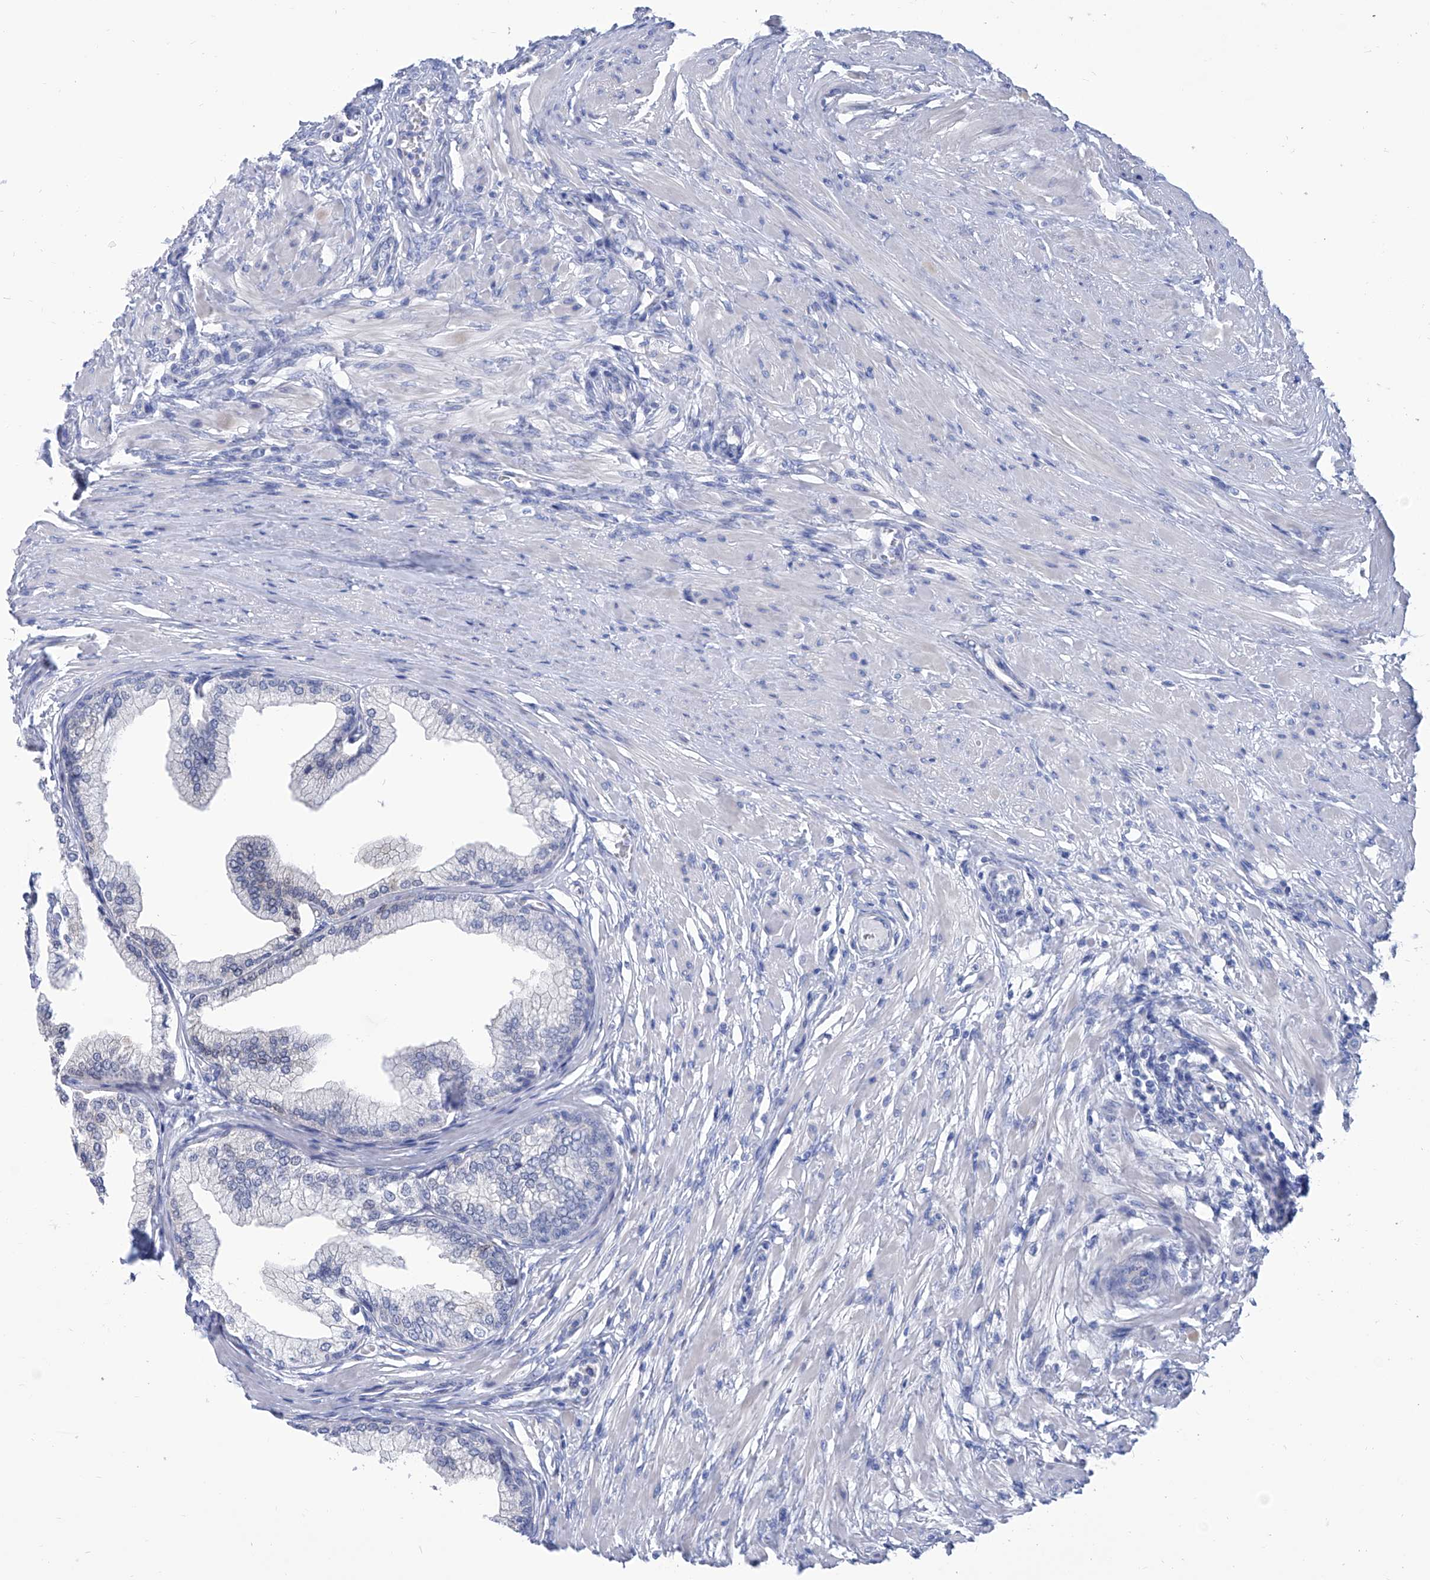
{"staining": {"intensity": "weak", "quantity": "<25%", "location": "cytoplasmic/membranous"}, "tissue": "prostate", "cell_type": "Glandular cells", "image_type": "normal", "snomed": [{"axis": "morphology", "description": "Normal tissue, NOS"}, {"axis": "morphology", "description": "Urothelial carcinoma, Low grade"}, {"axis": "topography", "description": "Urinary bladder"}, {"axis": "topography", "description": "Prostate"}], "caption": "IHC image of unremarkable prostate: prostate stained with DAB reveals no significant protein expression in glandular cells.", "gene": "SMS", "patient": {"sex": "male", "age": 60}}